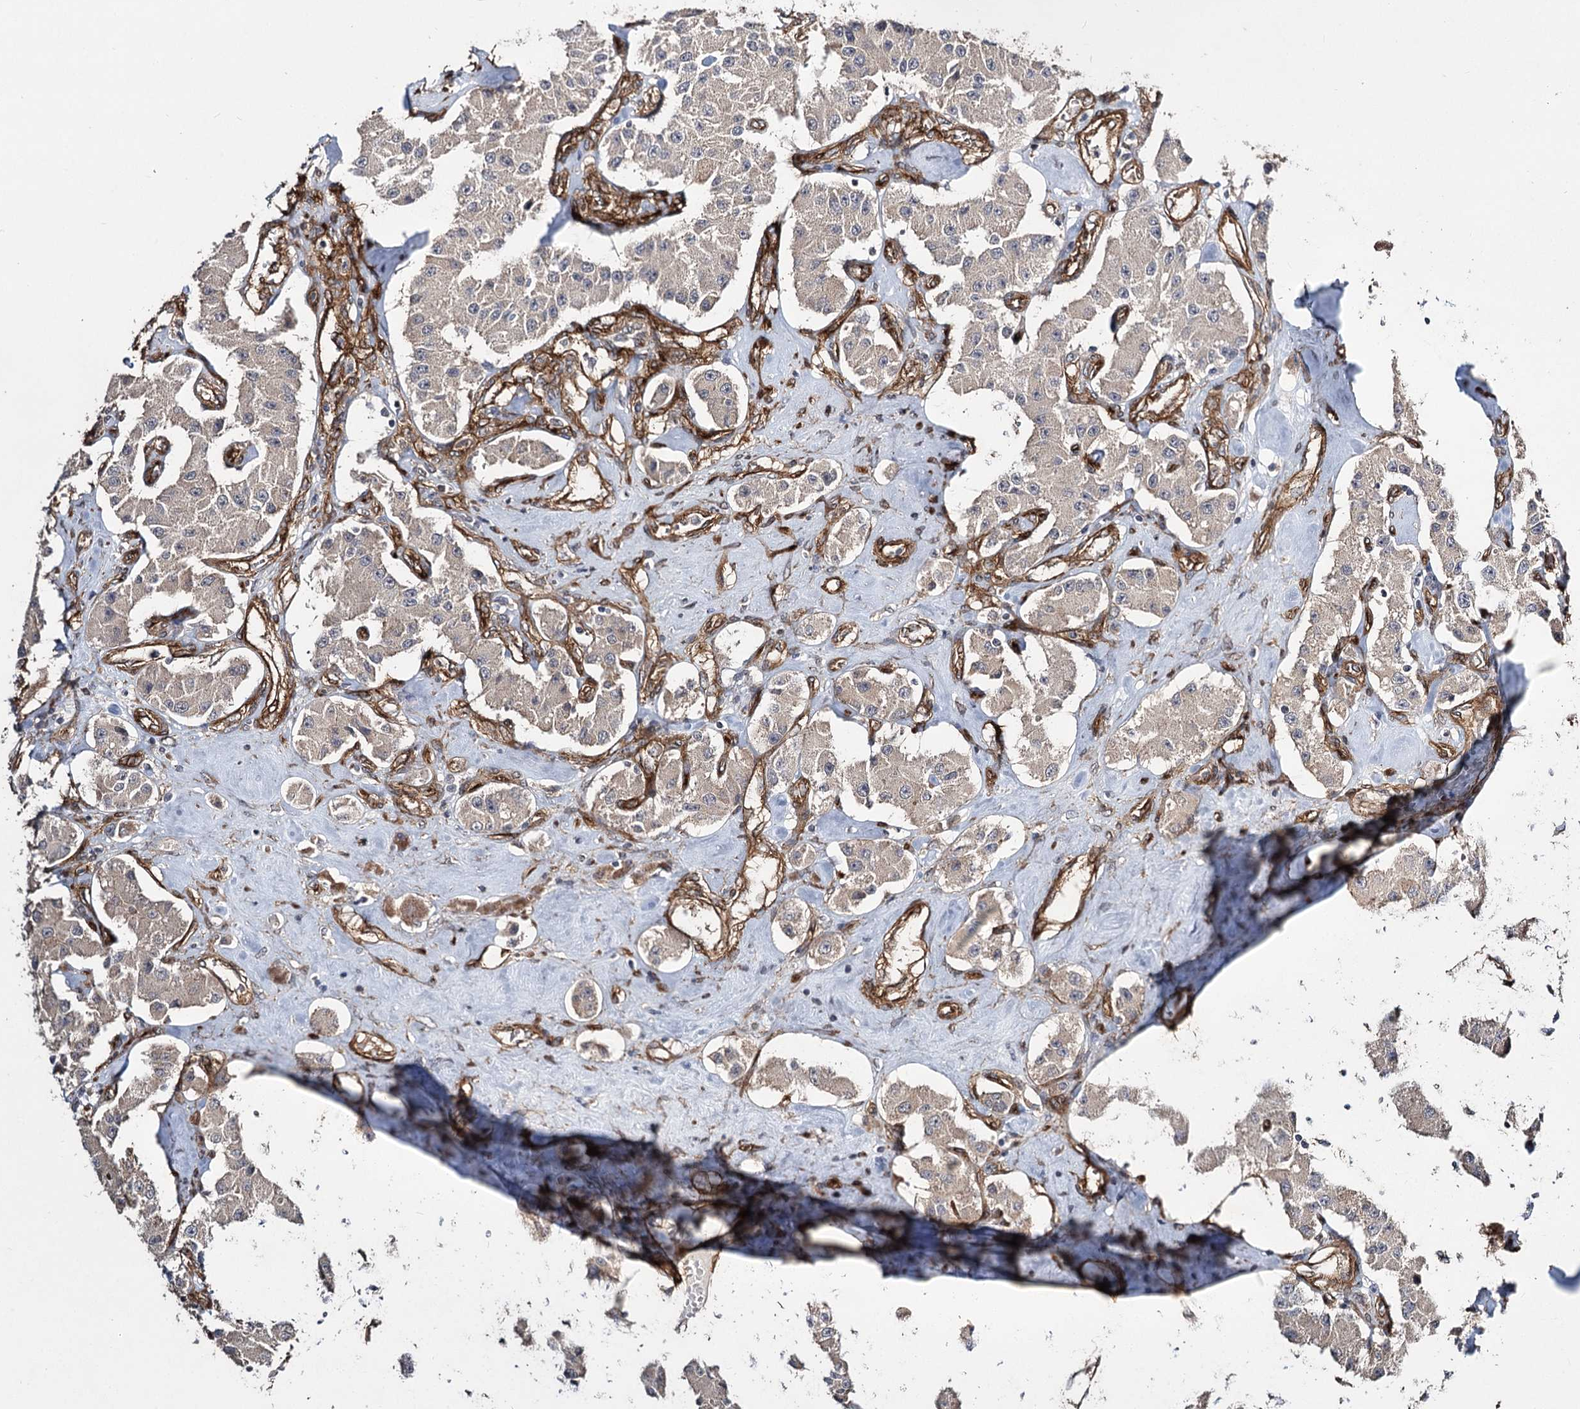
{"staining": {"intensity": "weak", "quantity": "<25%", "location": "cytoplasmic/membranous"}, "tissue": "carcinoid", "cell_type": "Tumor cells", "image_type": "cancer", "snomed": [{"axis": "morphology", "description": "Carcinoid, malignant, NOS"}, {"axis": "topography", "description": "Pancreas"}], "caption": "The image demonstrates no significant expression in tumor cells of malignant carcinoid.", "gene": "MYO1C", "patient": {"sex": "male", "age": 41}}